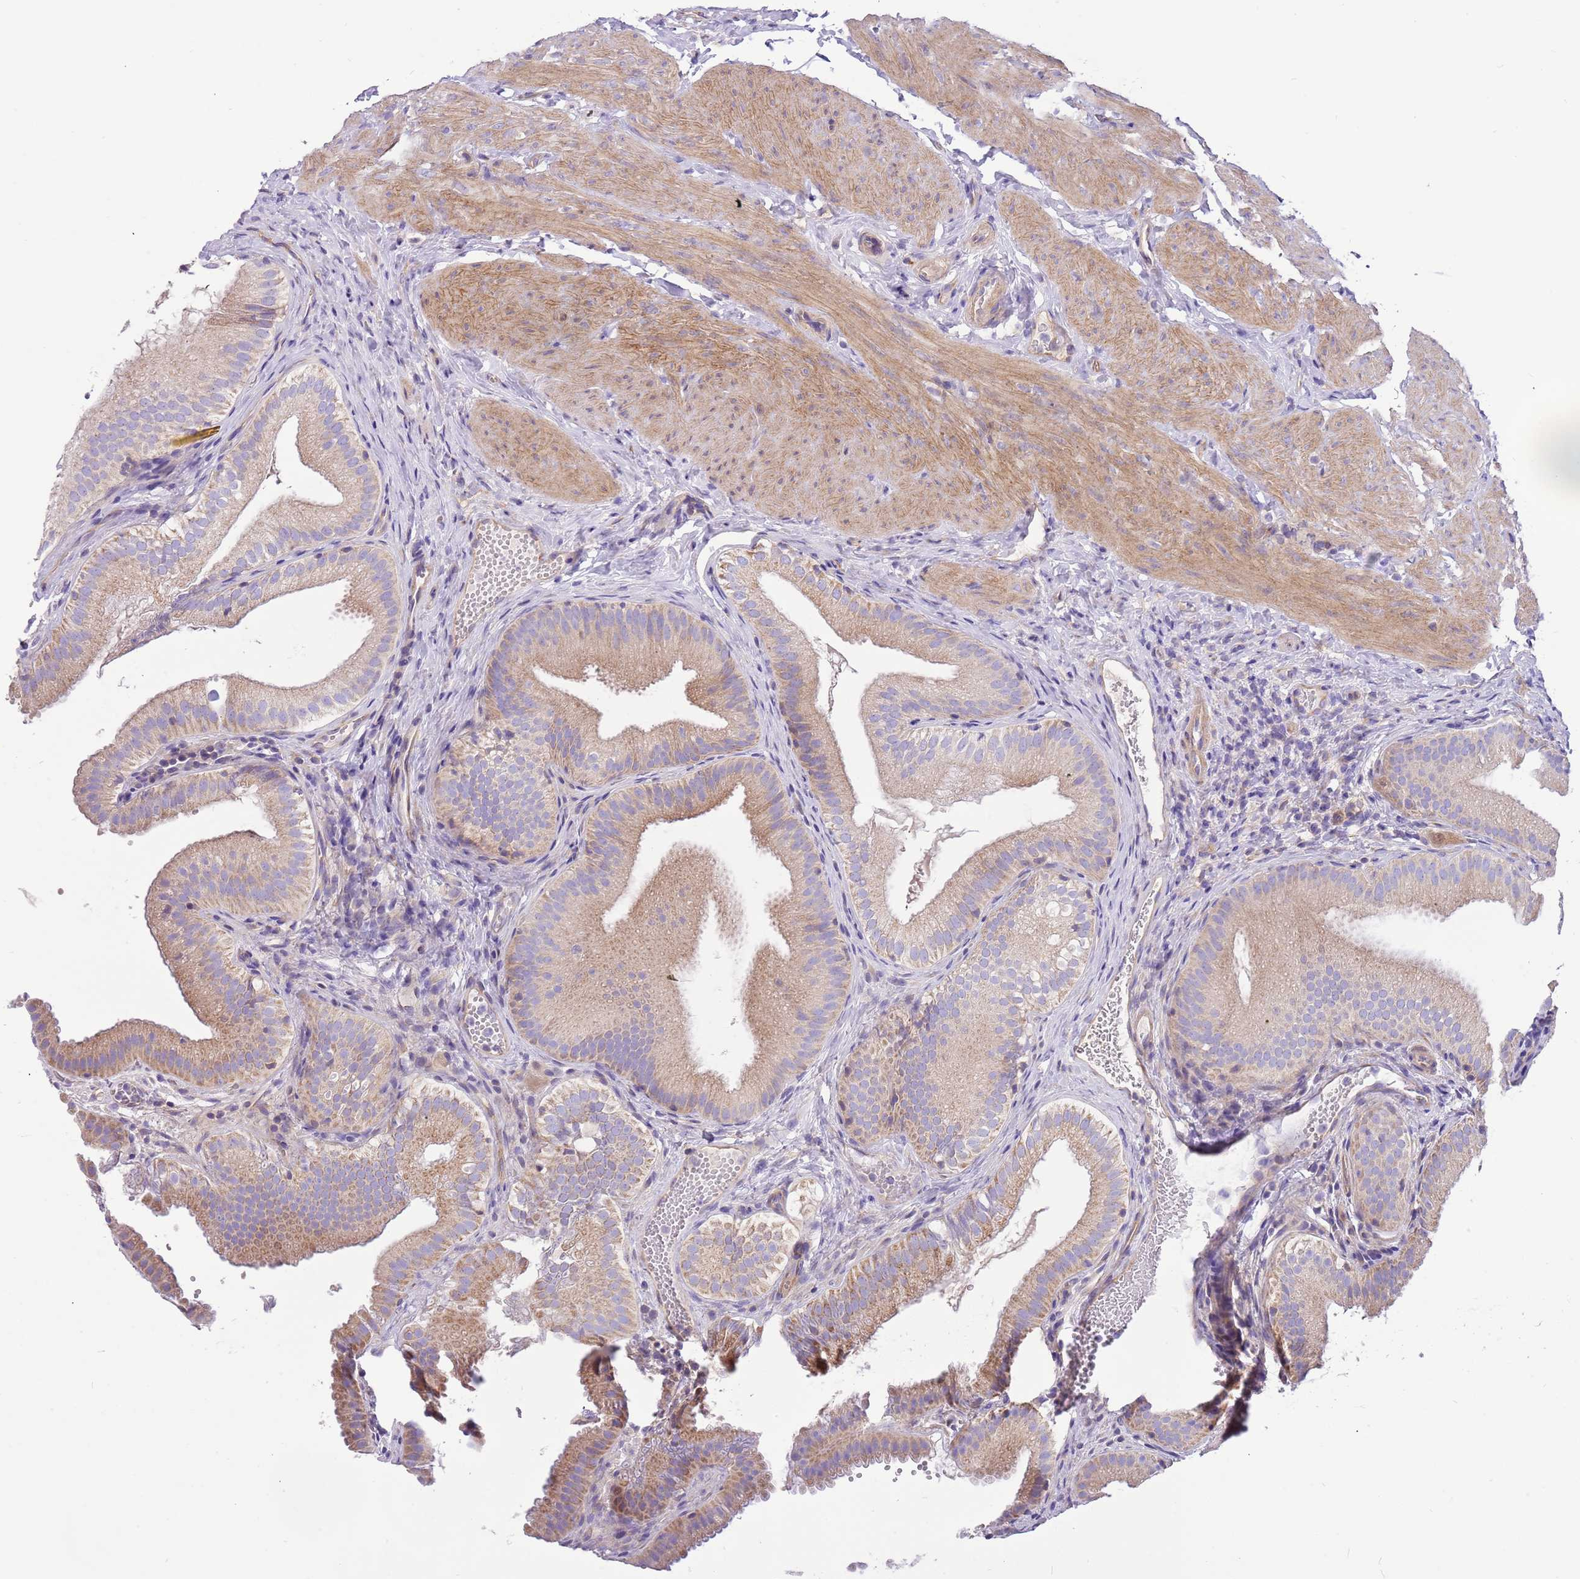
{"staining": {"intensity": "moderate", "quantity": ">75%", "location": "cytoplasmic/membranous"}, "tissue": "gallbladder", "cell_type": "Glandular cells", "image_type": "normal", "snomed": [{"axis": "morphology", "description": "Normal tissue, NOS"}, {"axis": "topography", "description": "Gallbladder"}], "caption": "High-magnification brightfield microscopy of benign gallbladder stained with DAB (3,3'-diaminobenzidine) (brown) and counterstained with hematoxylin (blue). glandular cells exhibit moderate cytoplasmic/membranous staining is present in about>75% of cells. (DAB (3,3'-diaminobenzidine) IHC, brown staining for protein, blue staining for nuclei).", "gene": "SERINC3", "patient": {"sex": "female", "age": 30}}